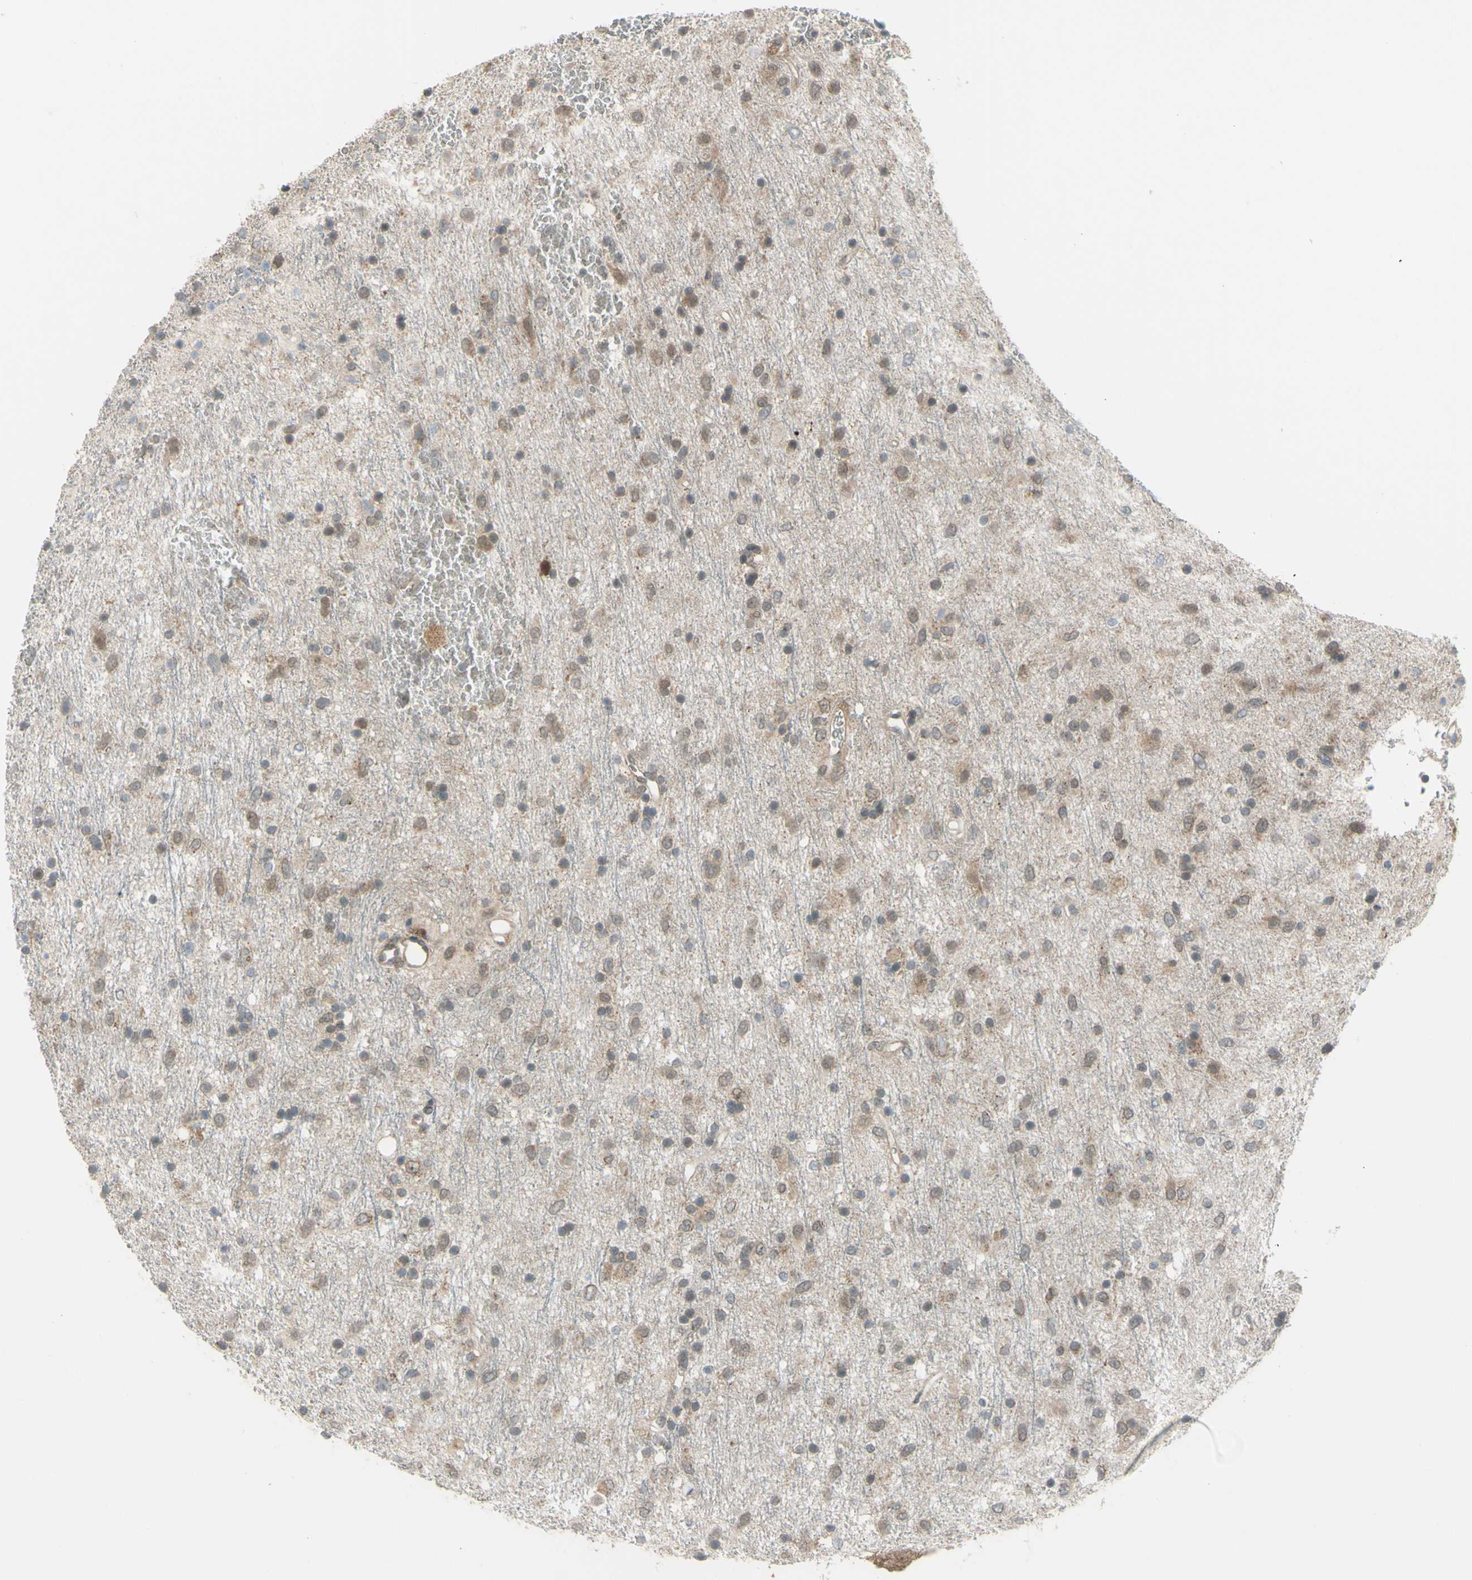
{"staining": {"intensity": "weak", "quantity": "25%-75%", "location": "cytoplasmic/membranous"}, "tissue": "glioma", "cell_type": "Tumor cells", "image_type": "cancer", "snomed": [{"axis": "morphology", "description": "Glioma, malignant, Low grade"}, {"axis": "topography", "description": "Brain"}], "caption": "Immunohistochemistry (IHC) micrograph of human malignant low-grade glioma stained for a protein (brown), which demonstrates low levels of weak cytoplasmic/membranous staining in approximately 25%-75% of tumor cells.", "gene": "FLII", "patient": {"sex": "male", "age": 77}}